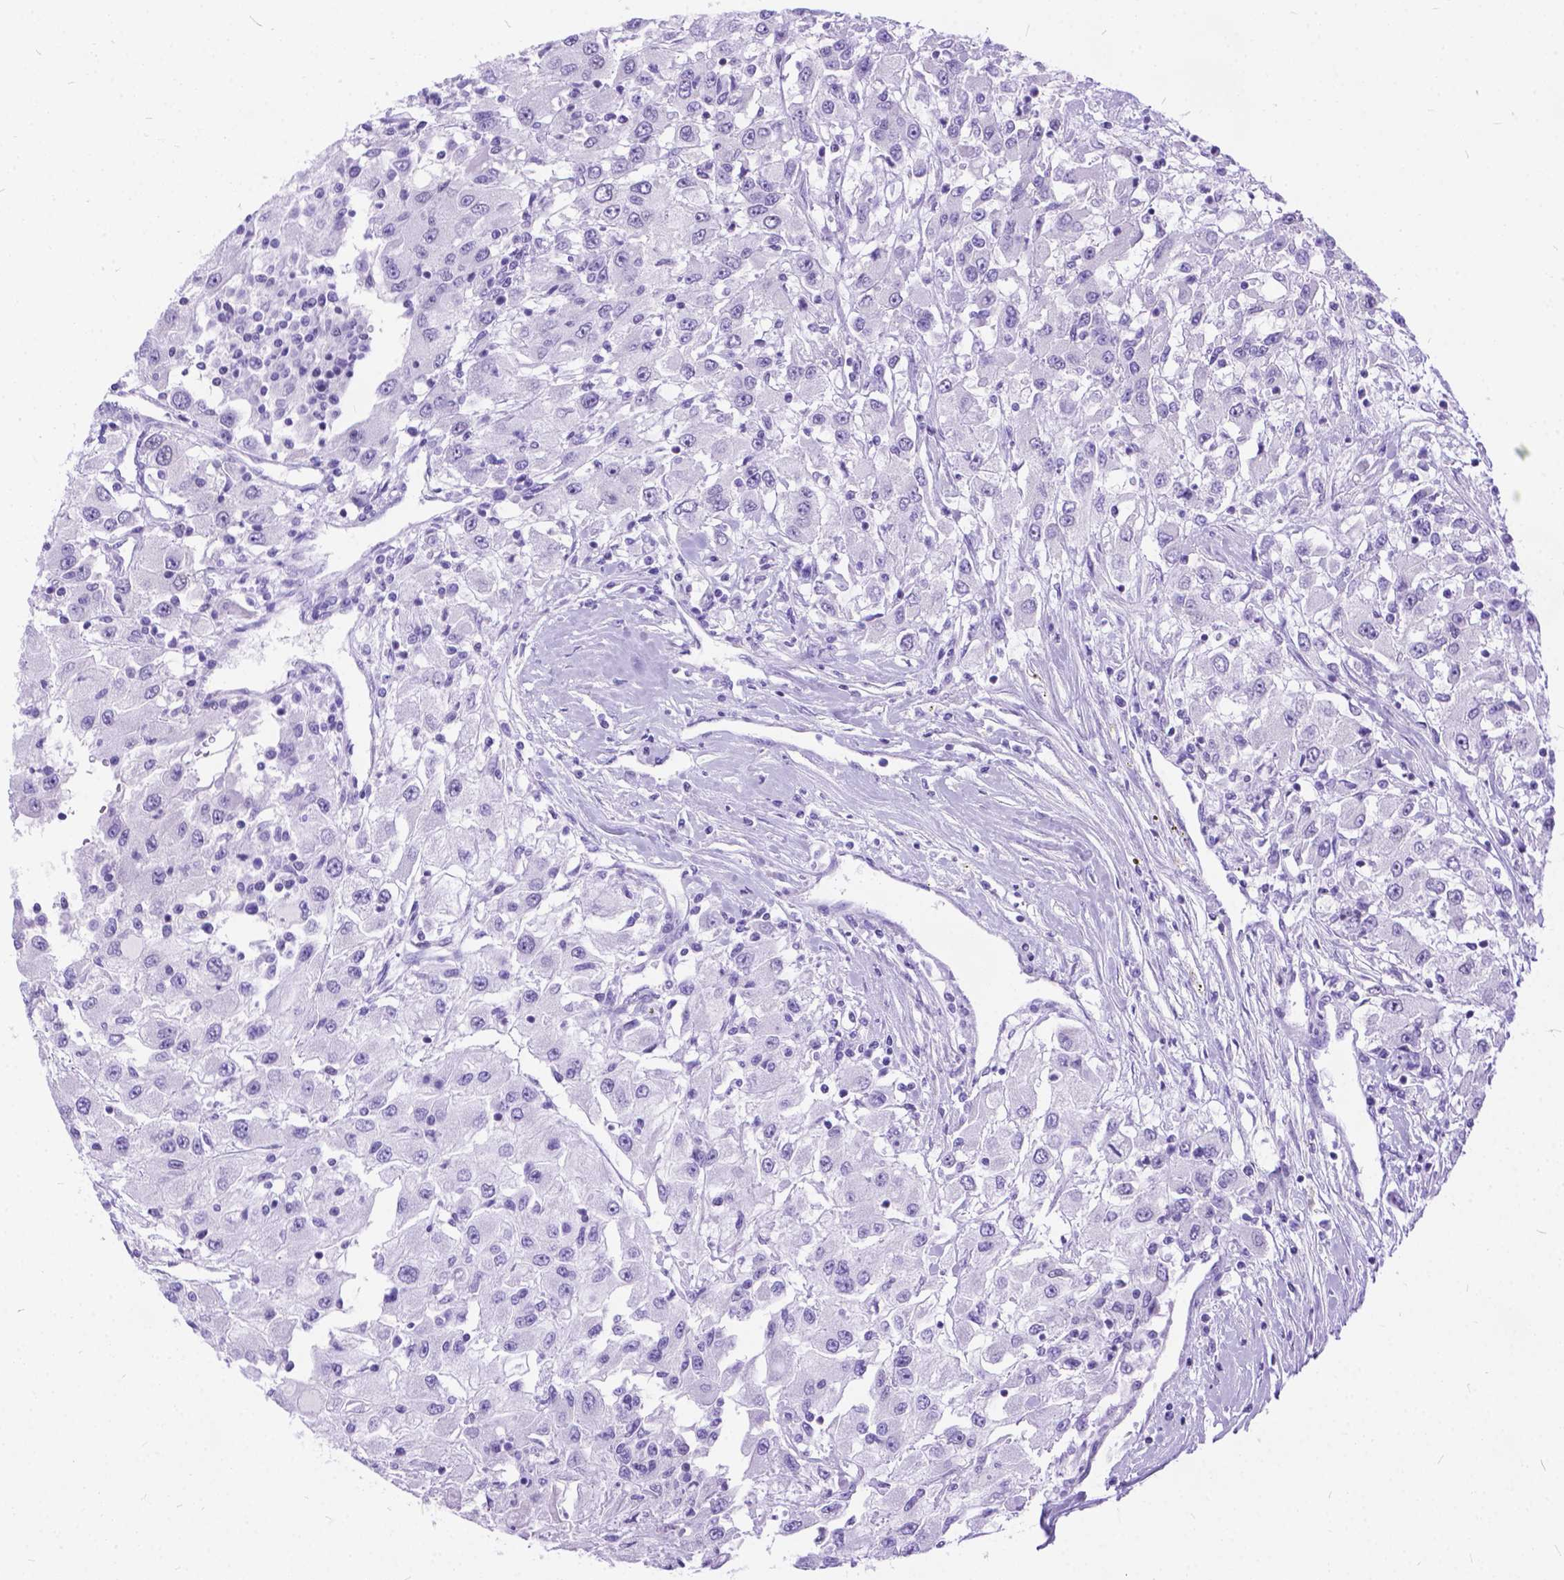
{"staining": {"intensity": "negative", "quantity": "none", "location": "none"}, "tissue": "renal cancer", "cell_type": "Tumor cells", "image_type": "cancer", "snomed": [{"axis": "morphology", "description": "Adenocarcinoma, NOS"}, {"axis": "topography", "description": "Kidney"}], "caption": "This image is of adenocarcinoma (renal) stained with immunohistochemistry to label a protein in brown with the nuclei are counter-stained blue. There is no expression in tumor cells.", "gene": "FAM124B", "patient": {"sex": "female", "age": 67}}